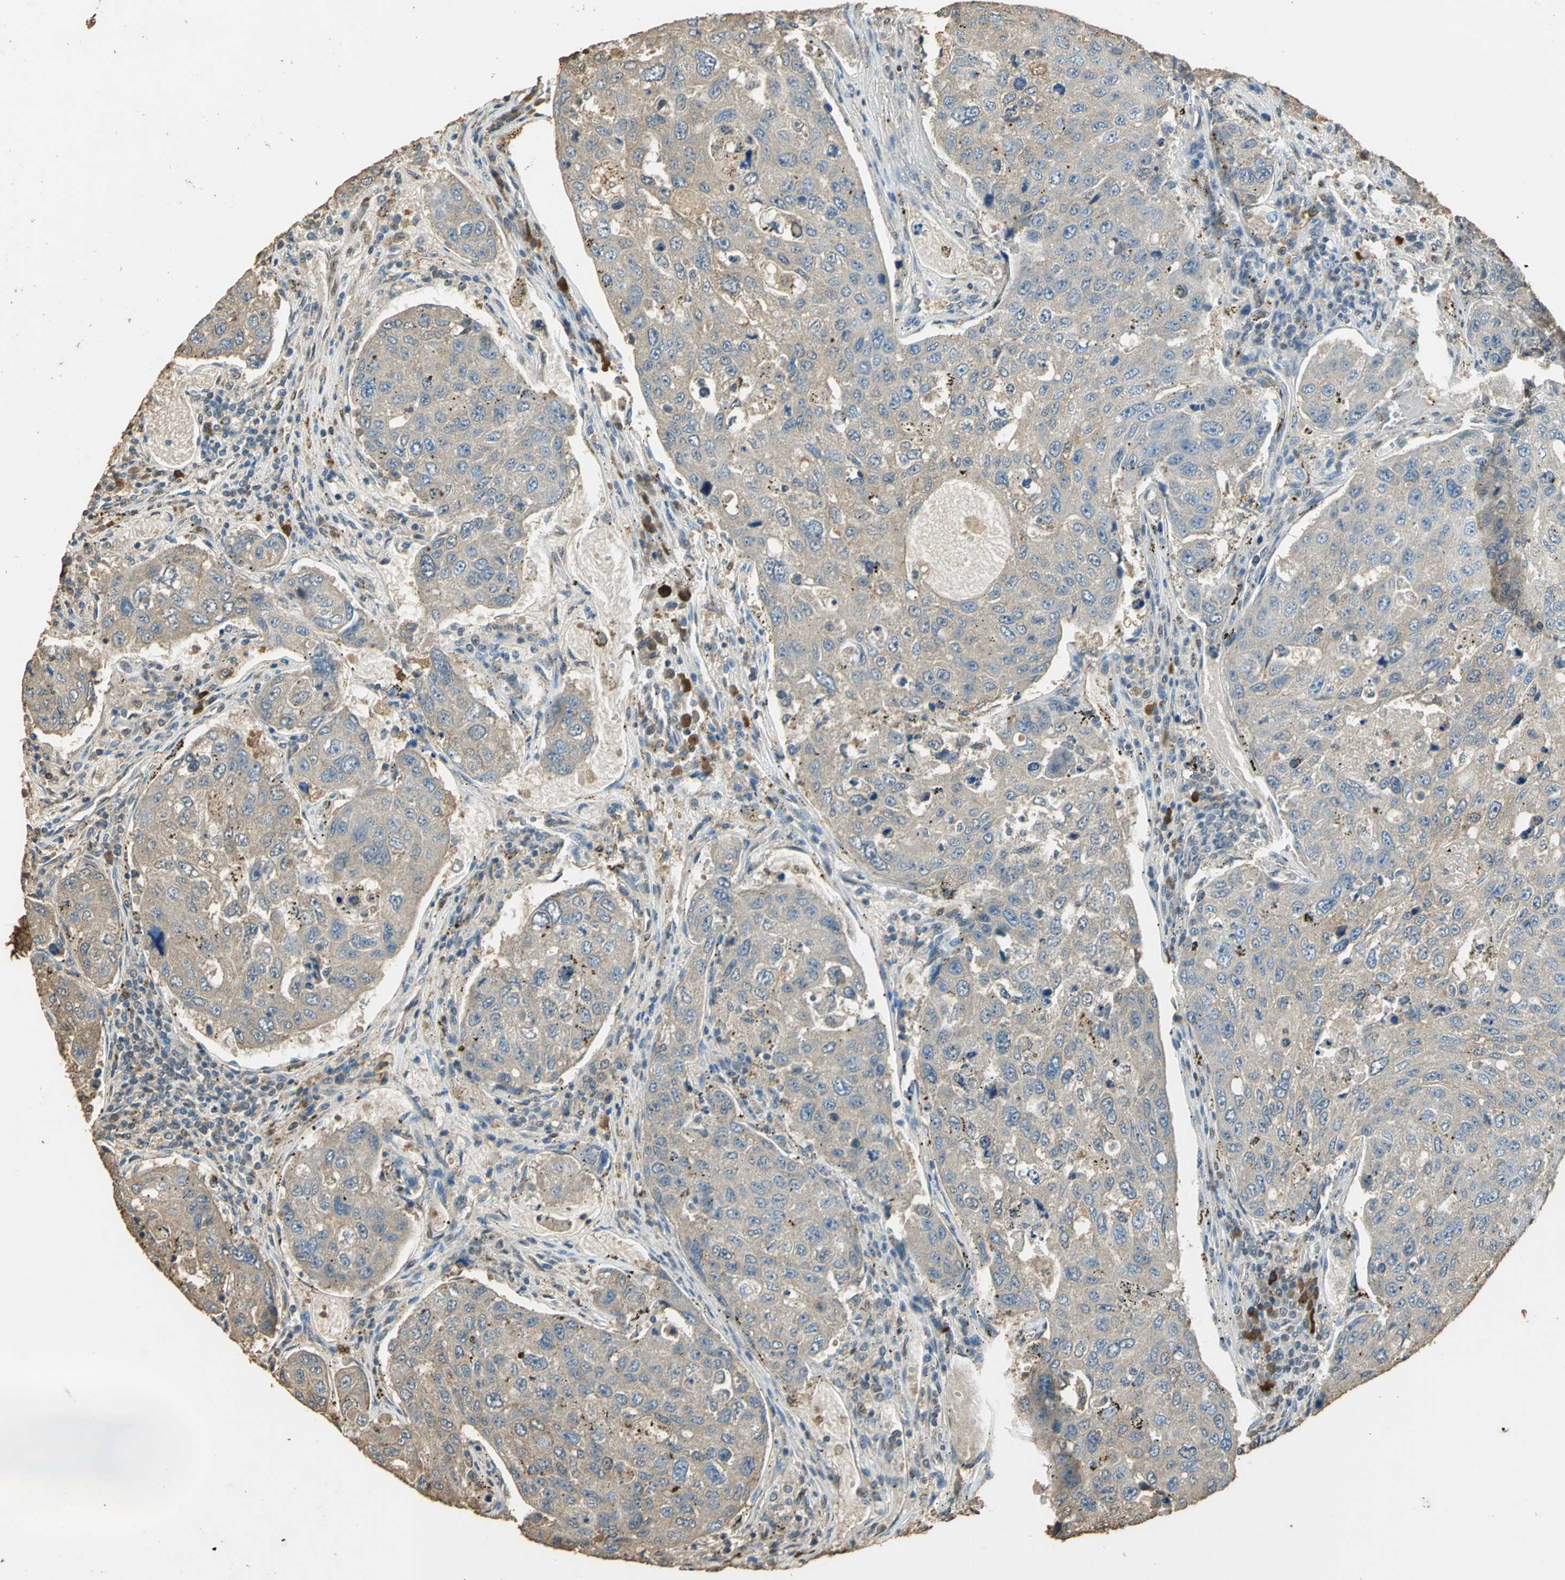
{"staining": {"intensity": "moderate", "quantity": ">75%", "location": "cytoplasmic/membranous"}, "tissue": "urothelial cancer", "cell_type": "Tumor cells", "image_type": "cancer", "snomed": [{"axis": "morphology", "description": "Urothelial carcinoma, High grade"}, {"axis": "topography", "description": "Lymph node"}, {"axis": "topography", "description": "Urinary bladder"}], "caption": "The photomicrograph displays immunohistochemical staining of urothelial carcinoma (high-grade). There is moderate cytoplasmic/membranous staining is identified in approximately >75% of tumor cells.", "gene": "GAPDH", "patient": {"sex": "male", "age": 51}}